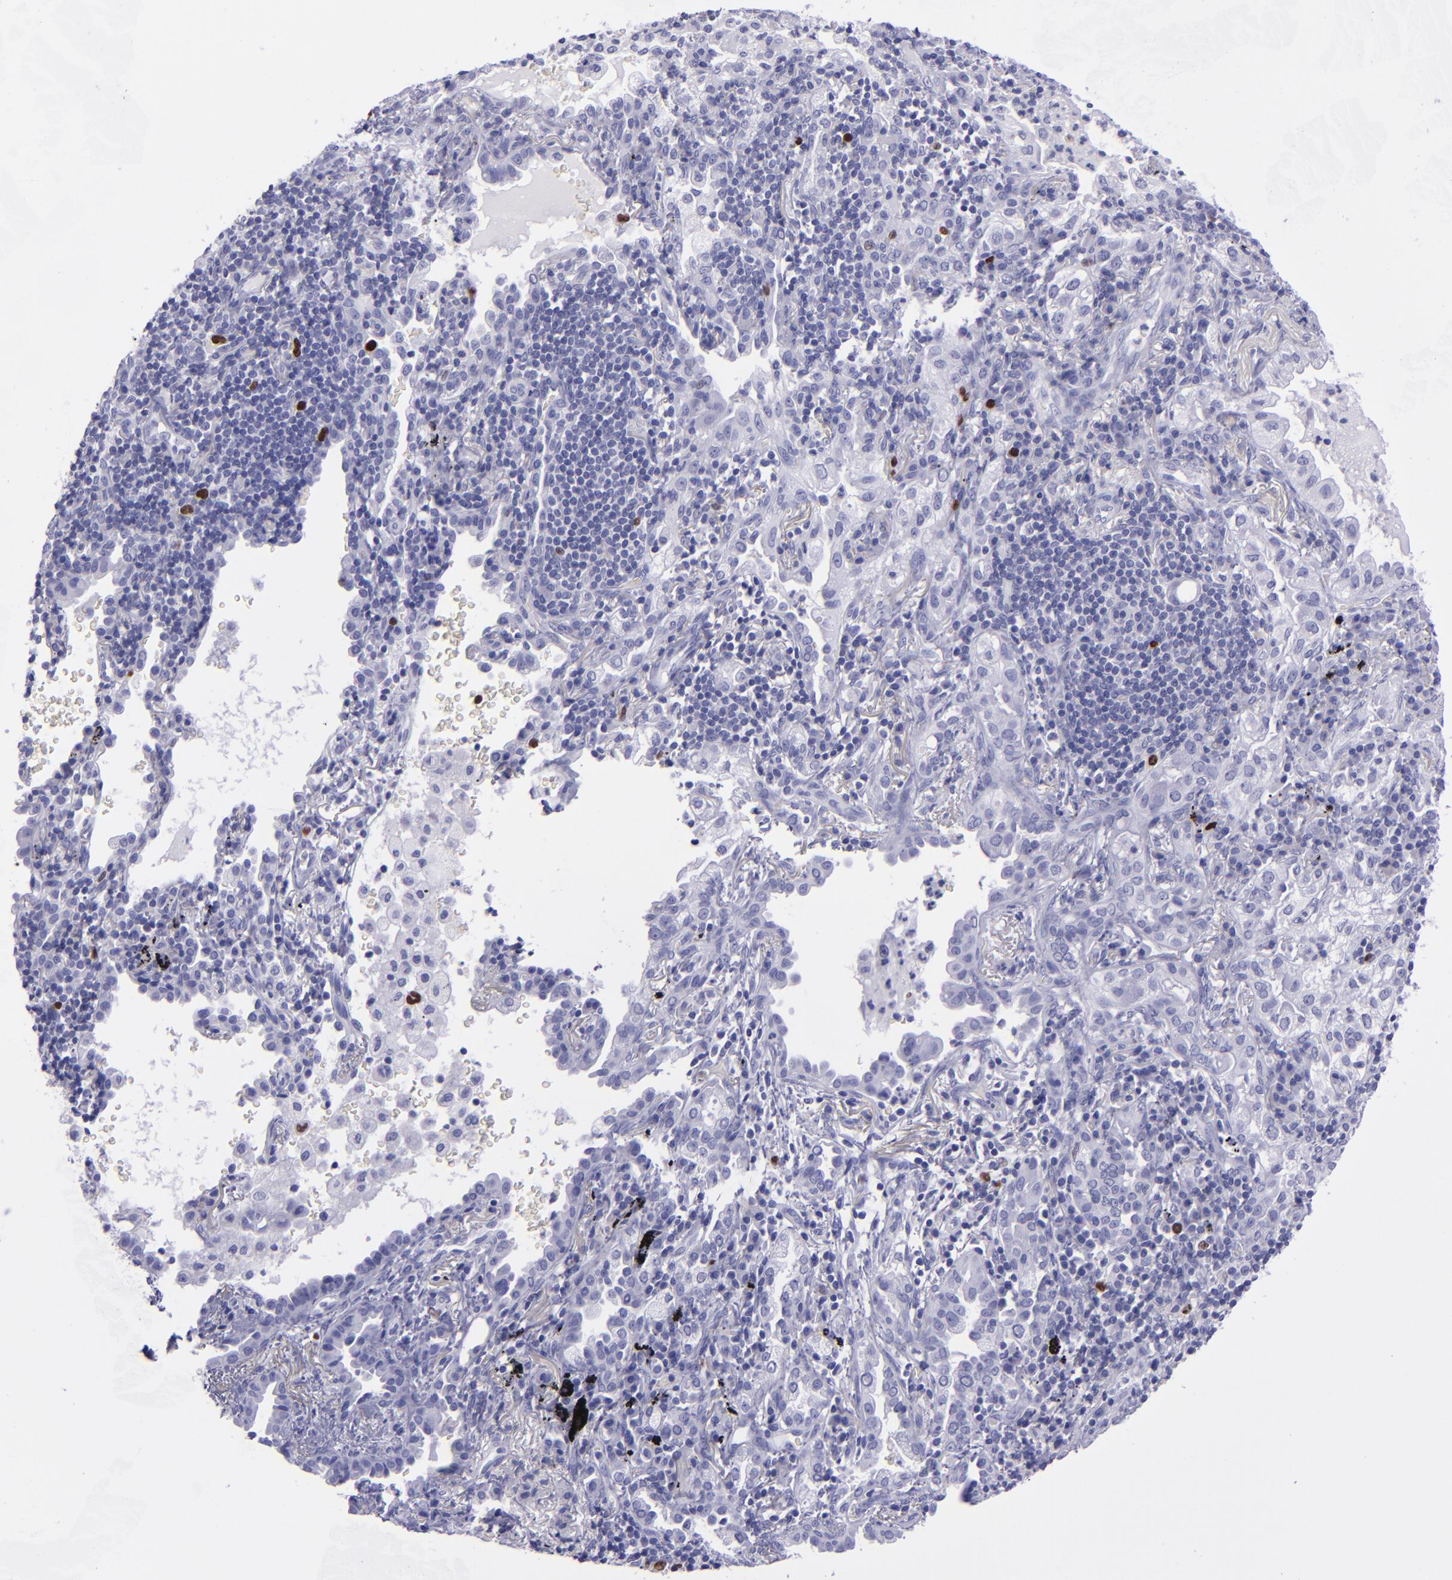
{"staining": {"intensity": "strong", "quantity": "<25%", "location": "nuclear"}, "tissue": "lung cancer", "cell_type": "Tumor cells", "image_type": "cancer", "snomed": [{"axis": "morphology", "description": "Adenocarcinoma, NOS"}, {"axis": "topography", "description": "Lung"}], "caption": "Immunohistochemical staining of human lung adenocarcinoma displays medium levels of strong nuclear staining in approximately <25% of tumor cells. (Stains: DAB (3,3'-diaminobenzidine) in brown, nuclei in blue, Microscopy: brightfield microscopy at high magnification).", "gene": "TOP2A", "patient": {"sex": "female", "age": 50}}